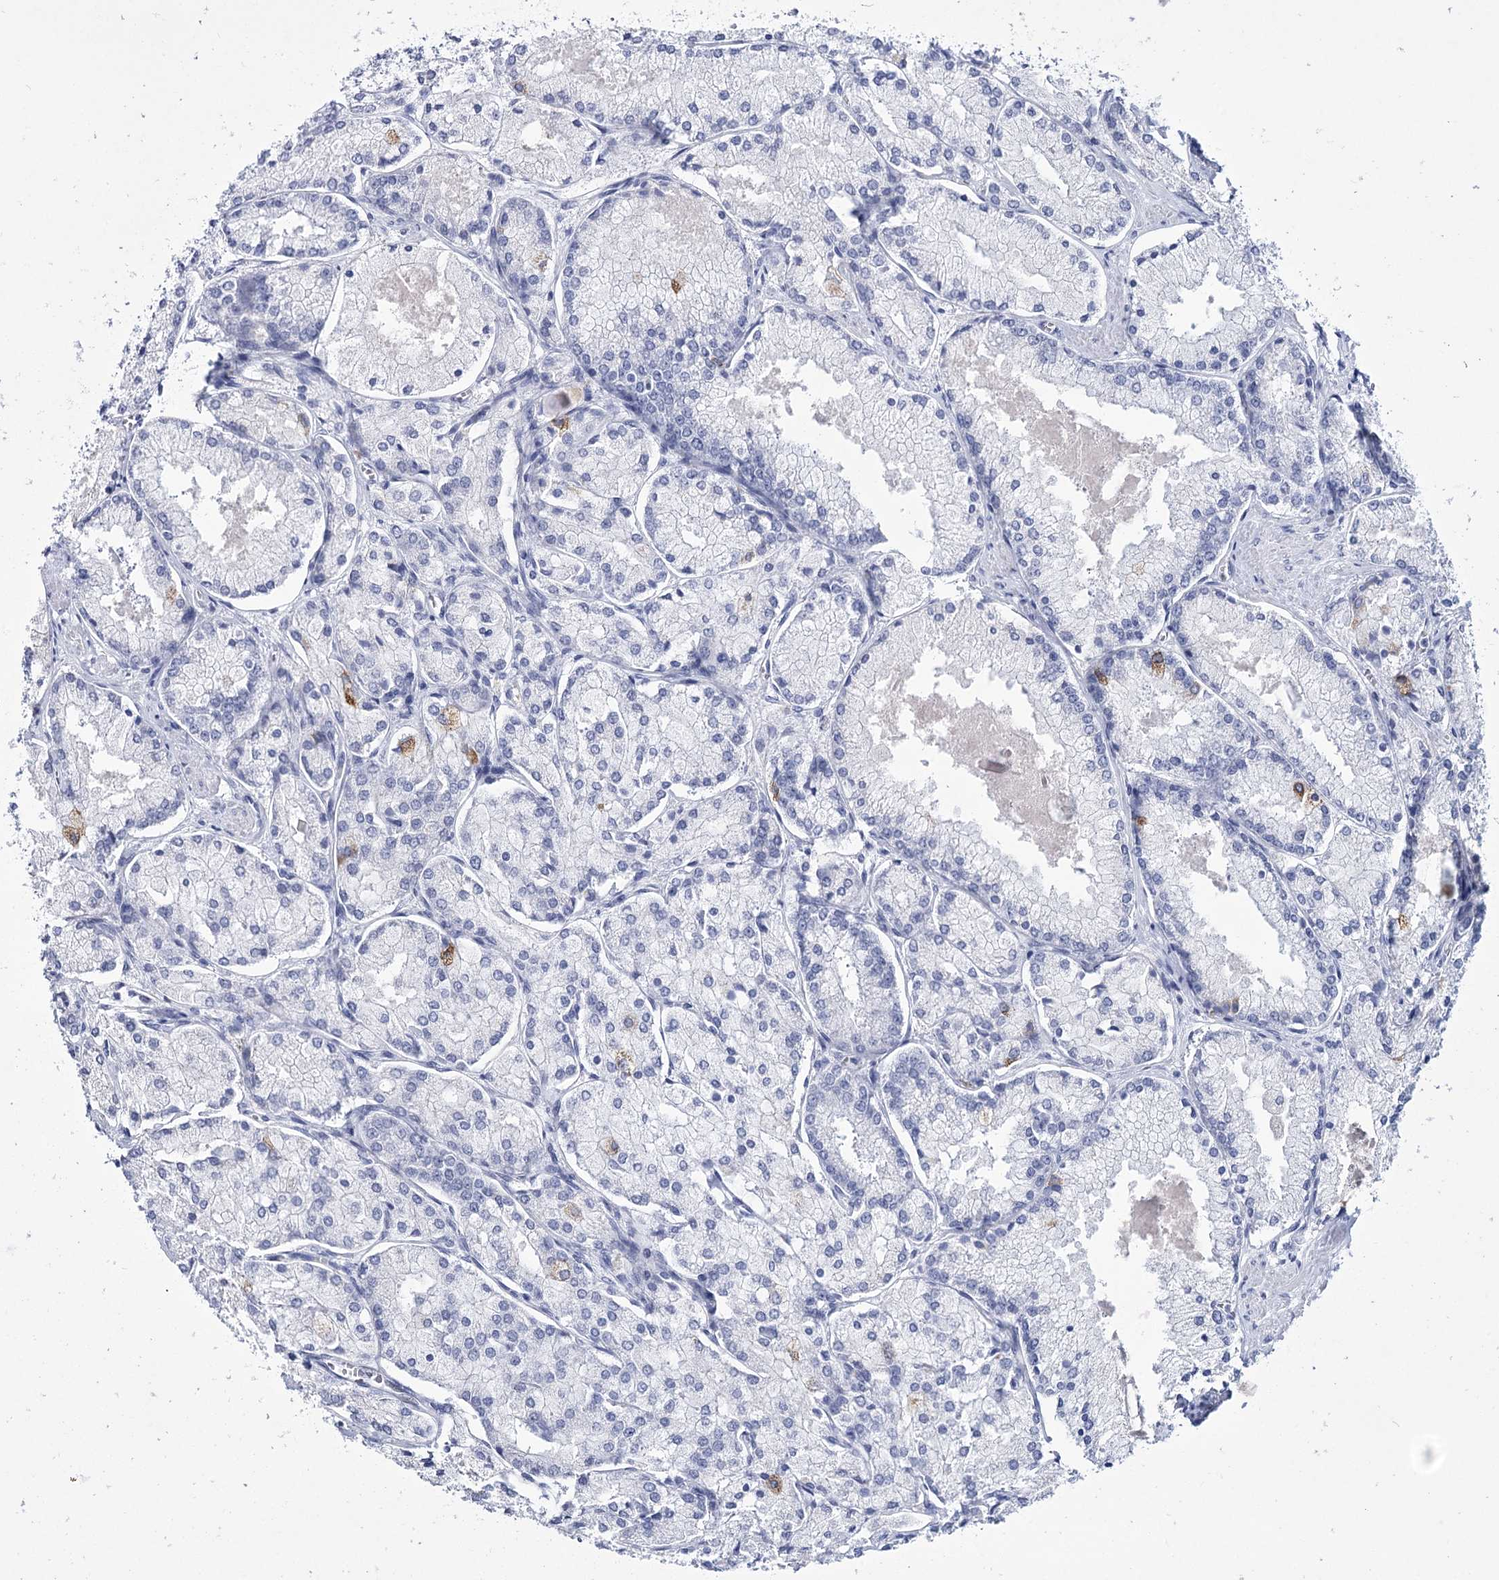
{"staining": {"intensity": "negative", "quantity": "none", "location": "none"}, "tissue": "prostate cancer", "cell_type": "Tumor cells", "image_type": "cancer", "snomed": [{"axis": "morphology", "description": "Adenocarcinoma, Low grade"}, {"axis": "topography", "description": "Prostate"}], "caption": "Micrograph shows no protein positivity in tumor cells of low-grade adenocarcinoma (prostate) tissue.", "gene": "RNF186", "patient": {"sex": "male", "age": 74}}